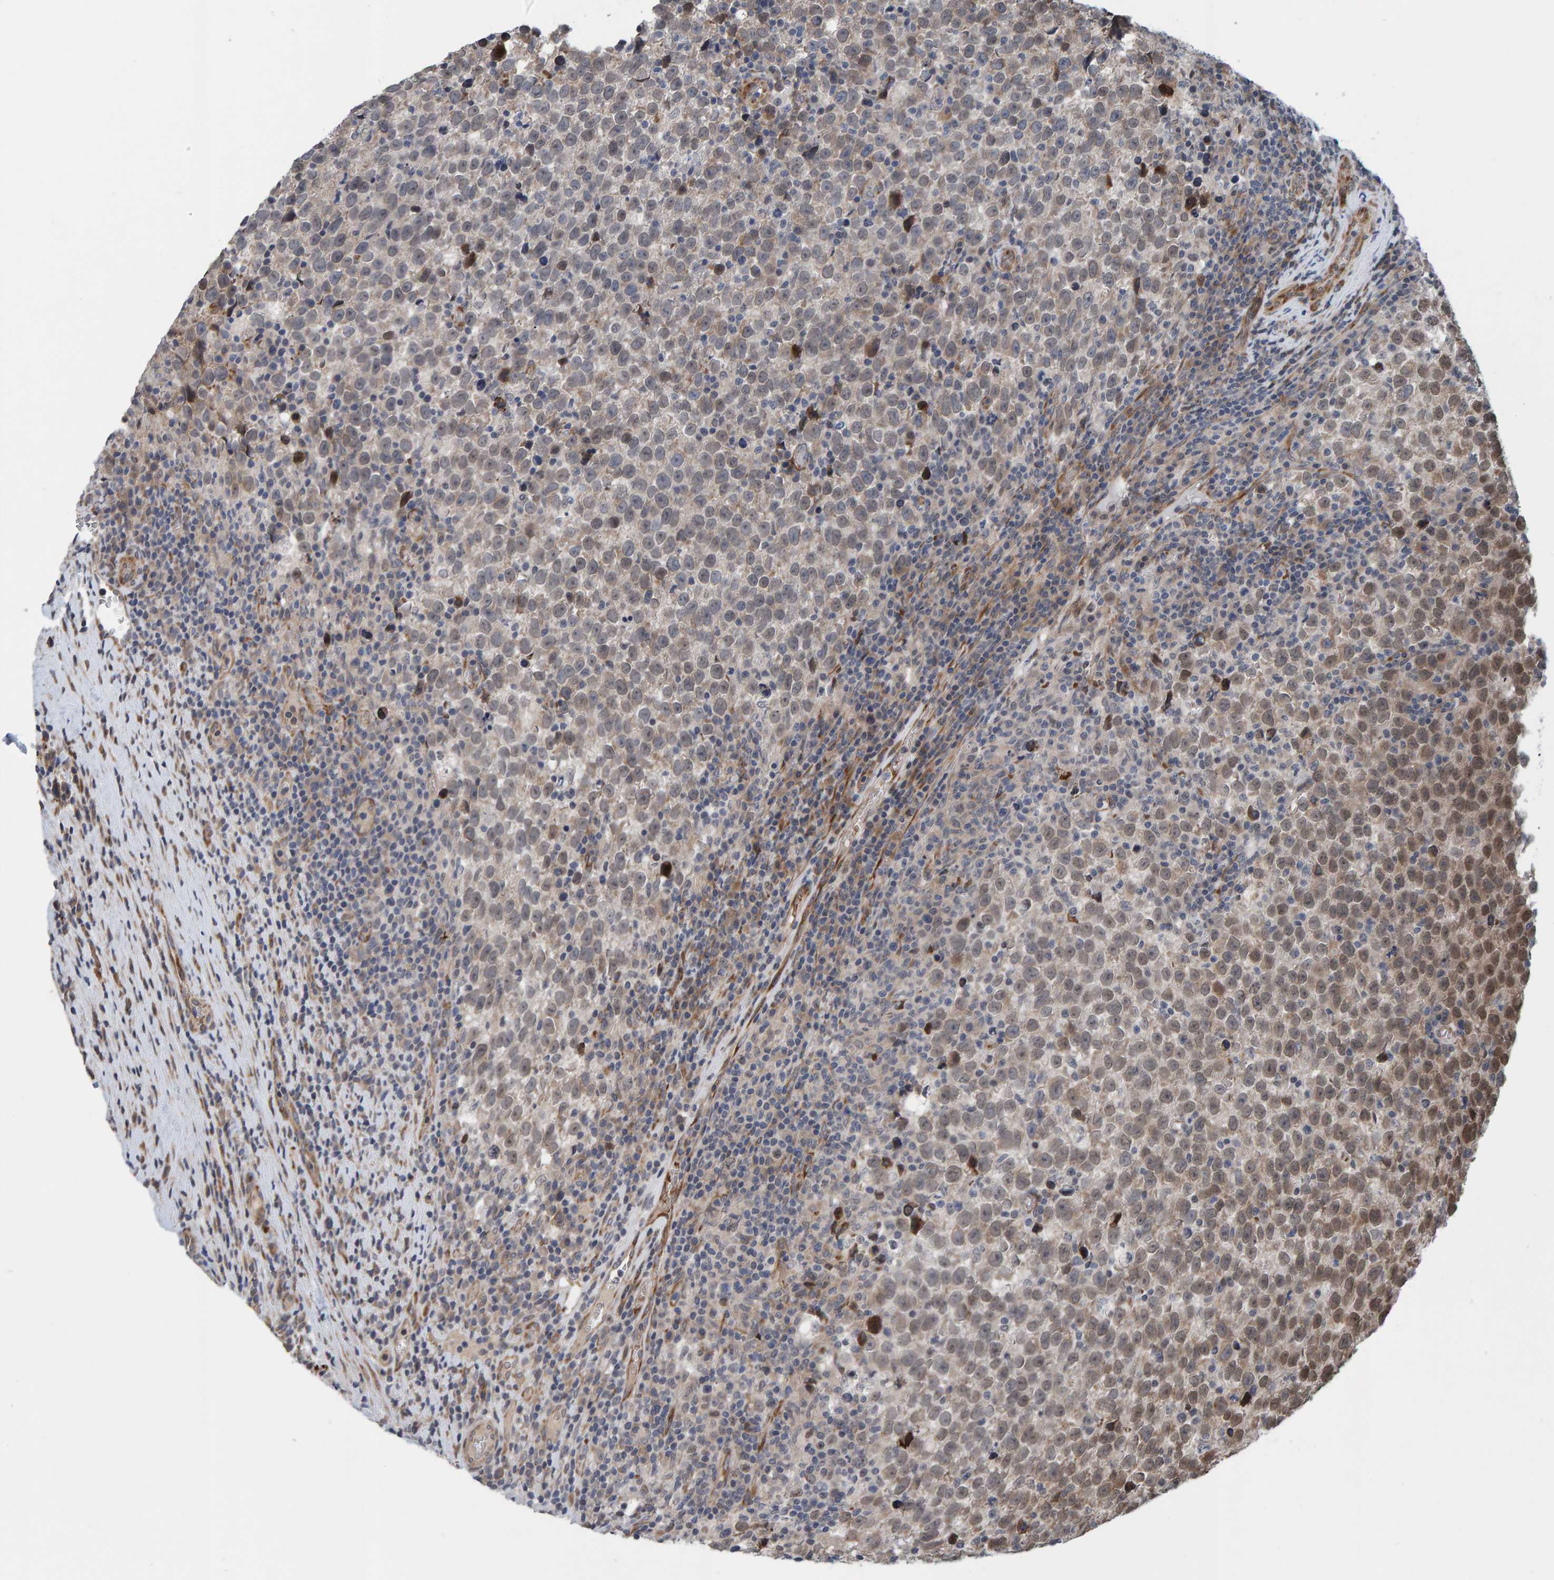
{"staining": {"intensity": "weak", "quantity": "25%-75%", "location": "cytoplasmic/membranous,nuclear"}, "tissue": "testis cancer", "cell_type": "Tumor cells", "image_type": "cancer", "snomed": [{"axis": "morphology", "description": "Normal tissue, NOS"}, {"axis": "morphology", "description": "Seminoma, NOS"}, {"axis": "topography", "description": "Testis"}], "caption": "Tumor cells show weak cytoplasmic/membranous and nuclear staining in approximately 25%-75% of cells in testis cancer (seminoma).", "gene": "MFSD6L", "patient": {"sex": "male", "age": 43}}